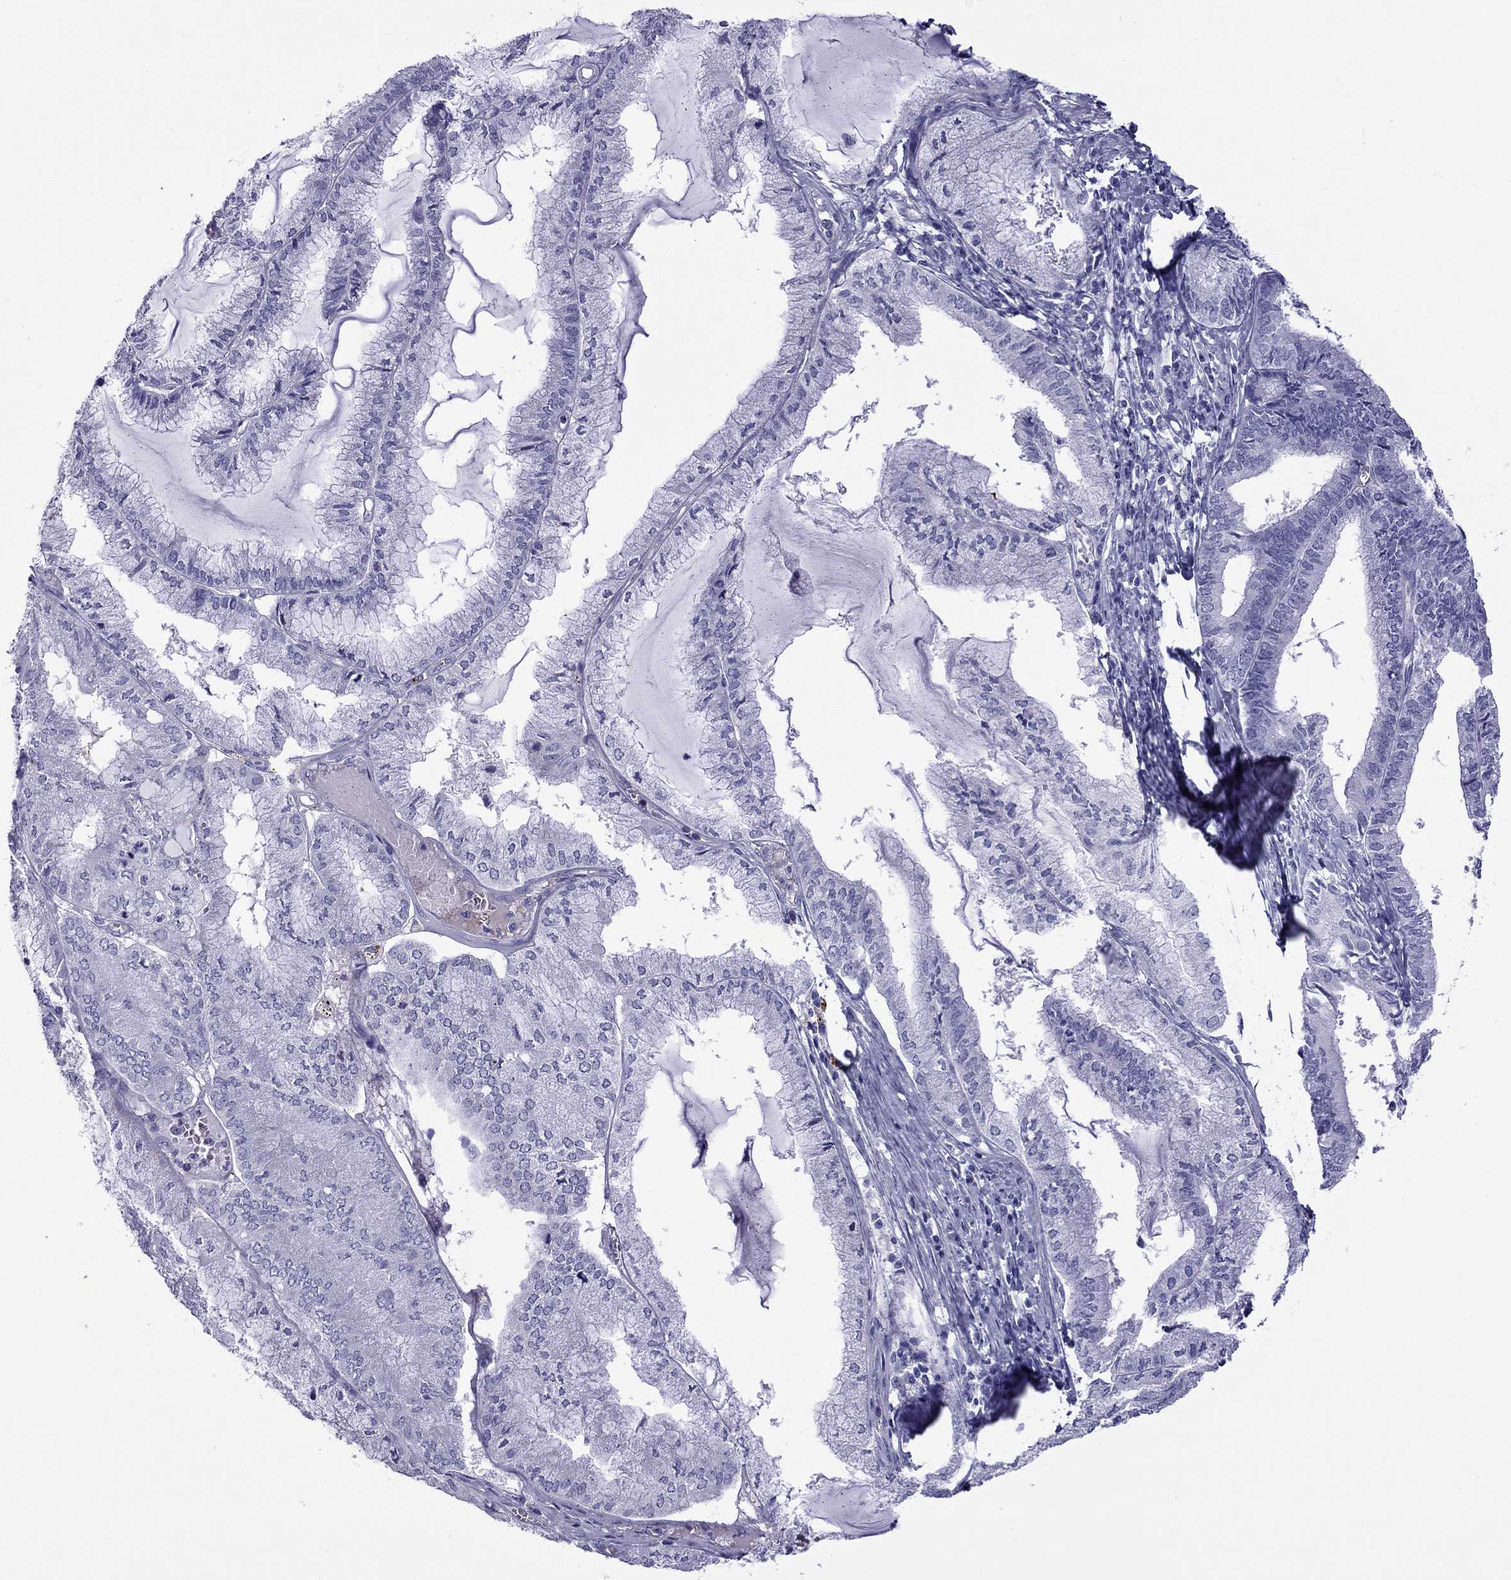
{"staining": {"intensity": "negative", "quantity": "none", "location": "none"}, "tissue": "endometrial cancer", "cell_type": "Tumor cells", "image_type": "cancer", "snomed": [{"axis": "morphology", "description": "Carcinoma, NOS"}, {"axis": "topography", "description": "Endometrium"}], "caption": "The immunohistochemistry (IHC) micrograph has no significant staining in tumor cells of endometrial carcinoma tissue.", "gene": "SCART1", "patient": {"sex": "female", "age": 62}}